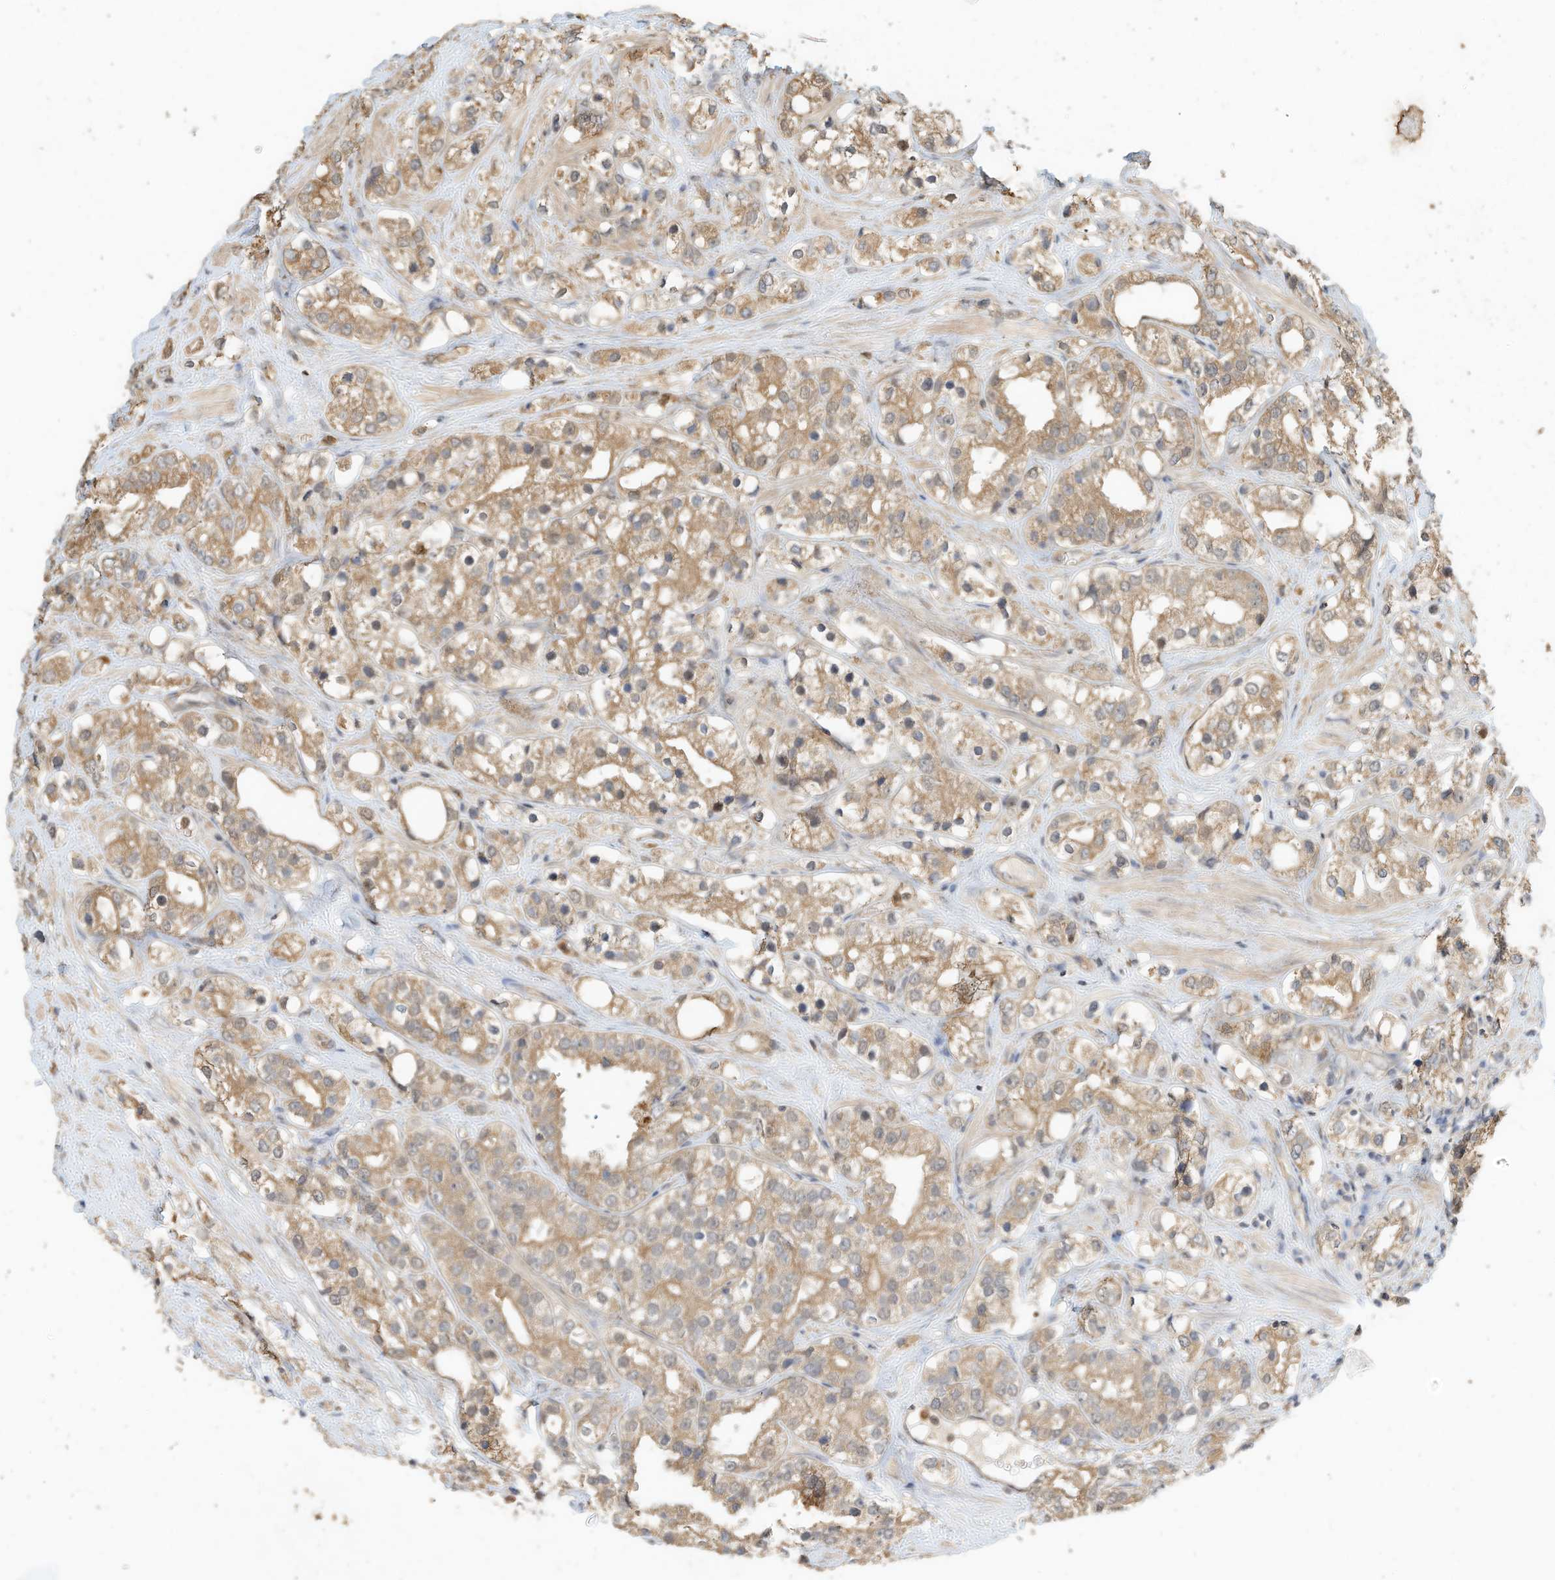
{"staining": {"intensity": "moderate", "quantity": ">75%", "location": "cytoplasmic/membranous"}, "tissue": "prostate cancer", "cell_type": "Tumor cells", "image_type": "cancer", "snomed": [{"axis": "morphology", "description": "Adenocarcinoma, NOS"}, {"axis": "topography", "description": "Prostate"}], "caption": "DAB immunohistochemical staining of adenocarcinoma (prostate) displays moderate cytoplasmic/membranous protein expression in about >75% of tumor cells. (DAB (3,3'-diaminobenzidine) = brown stain, brightfield microscopy at high magnification).", "gene": "OFD1", "patient": {"sex": "male", "age": 79}}